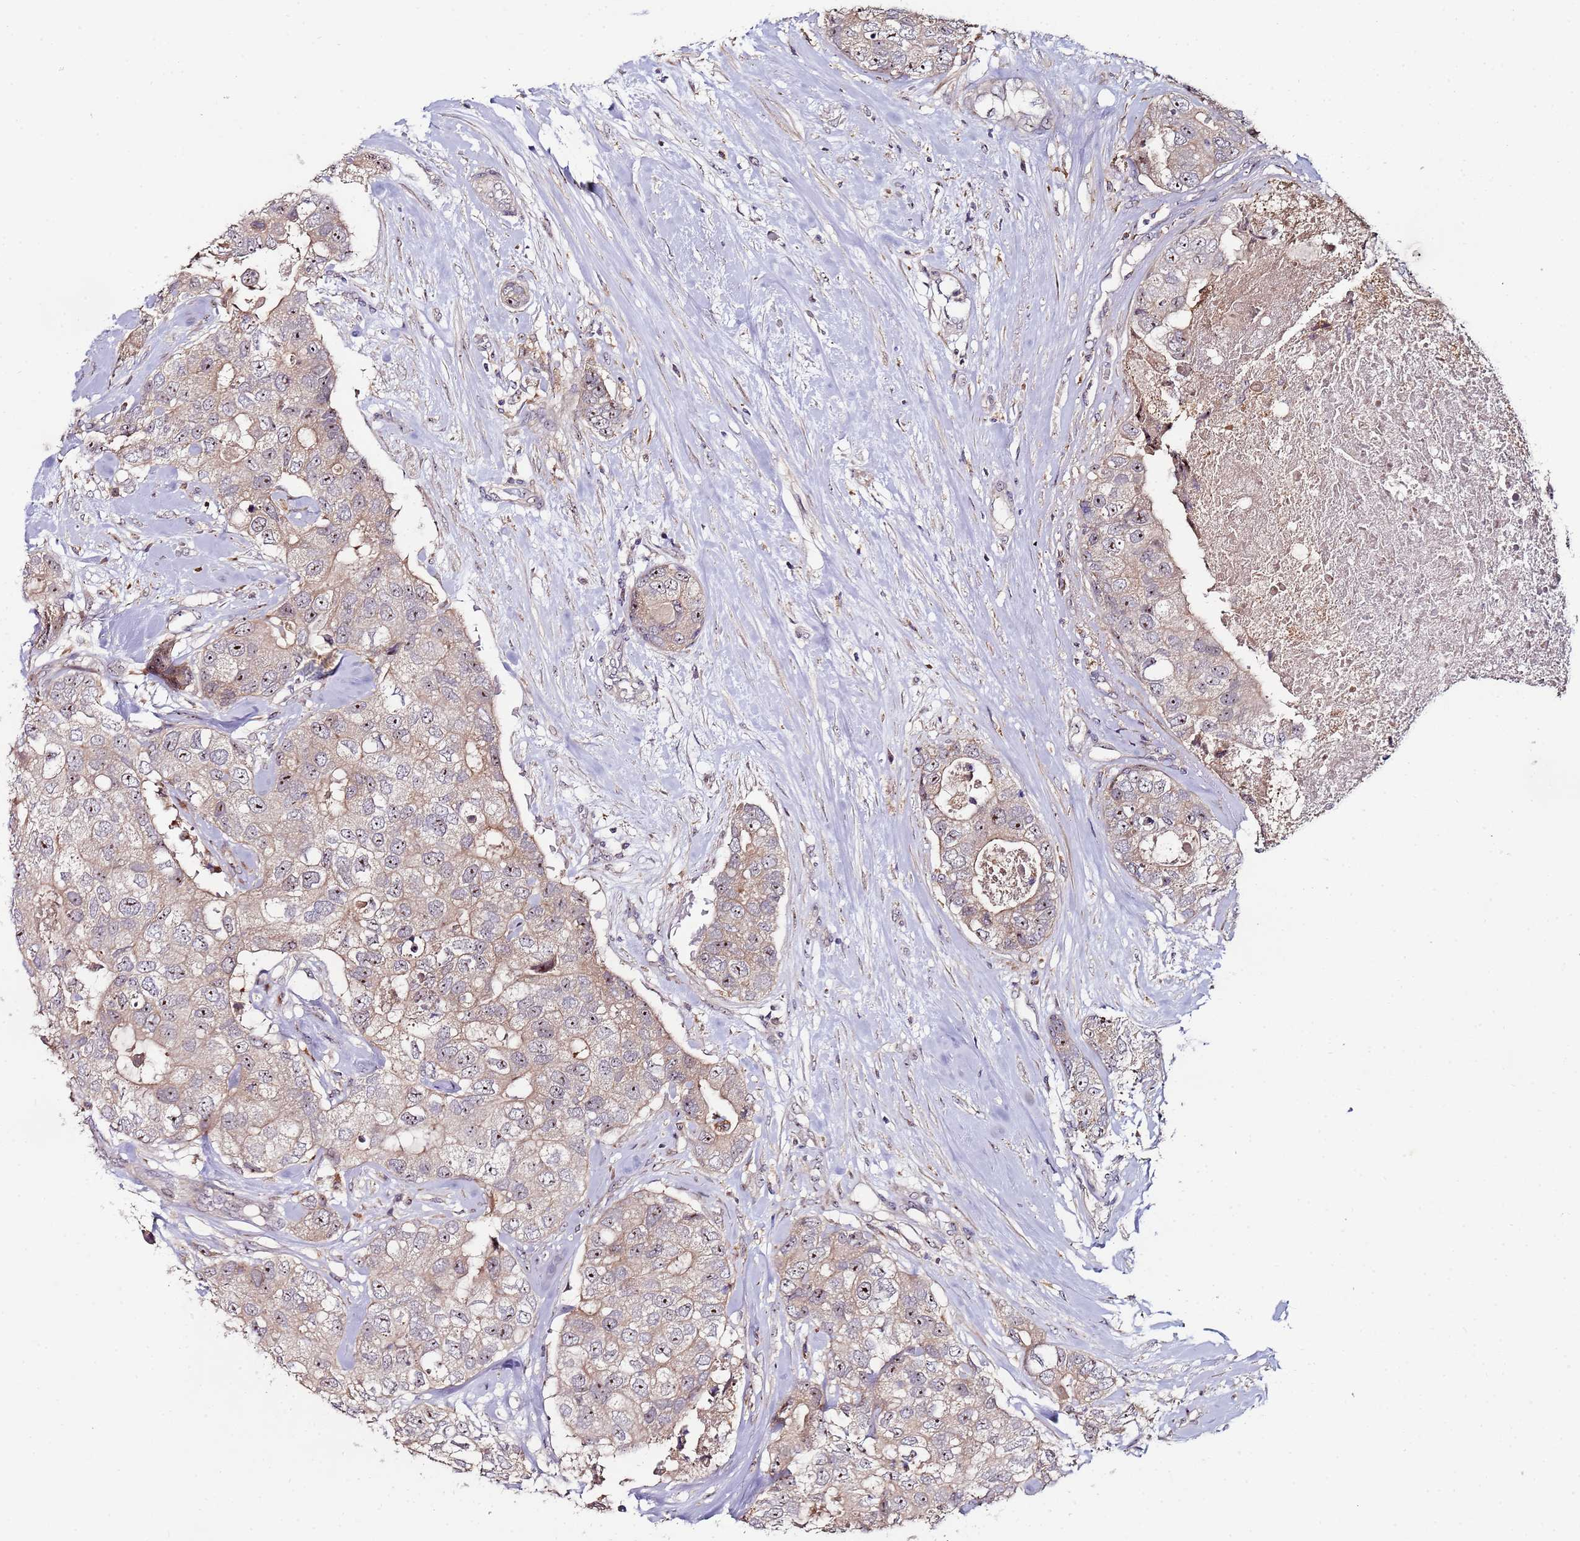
{"staining": {"intensity": "moderate", "quantity": "25%-75%", "location": "nuclear"}, "tissue": "breast cancer", "cell_type": "Tumor cells", "image_type": "cancer", "snomed": [{"axis": "morphology", "description": "Duct carcinoma"}, {"axis": "topography", "description": "Breast"}], "caption": "Moderate nuclear protein staining is identified in about 25%-75% of tumor cells in breast invasive ductal carcinoma.", "gene": "KRI1", "patient": {"sex": "female", "age": 62}}